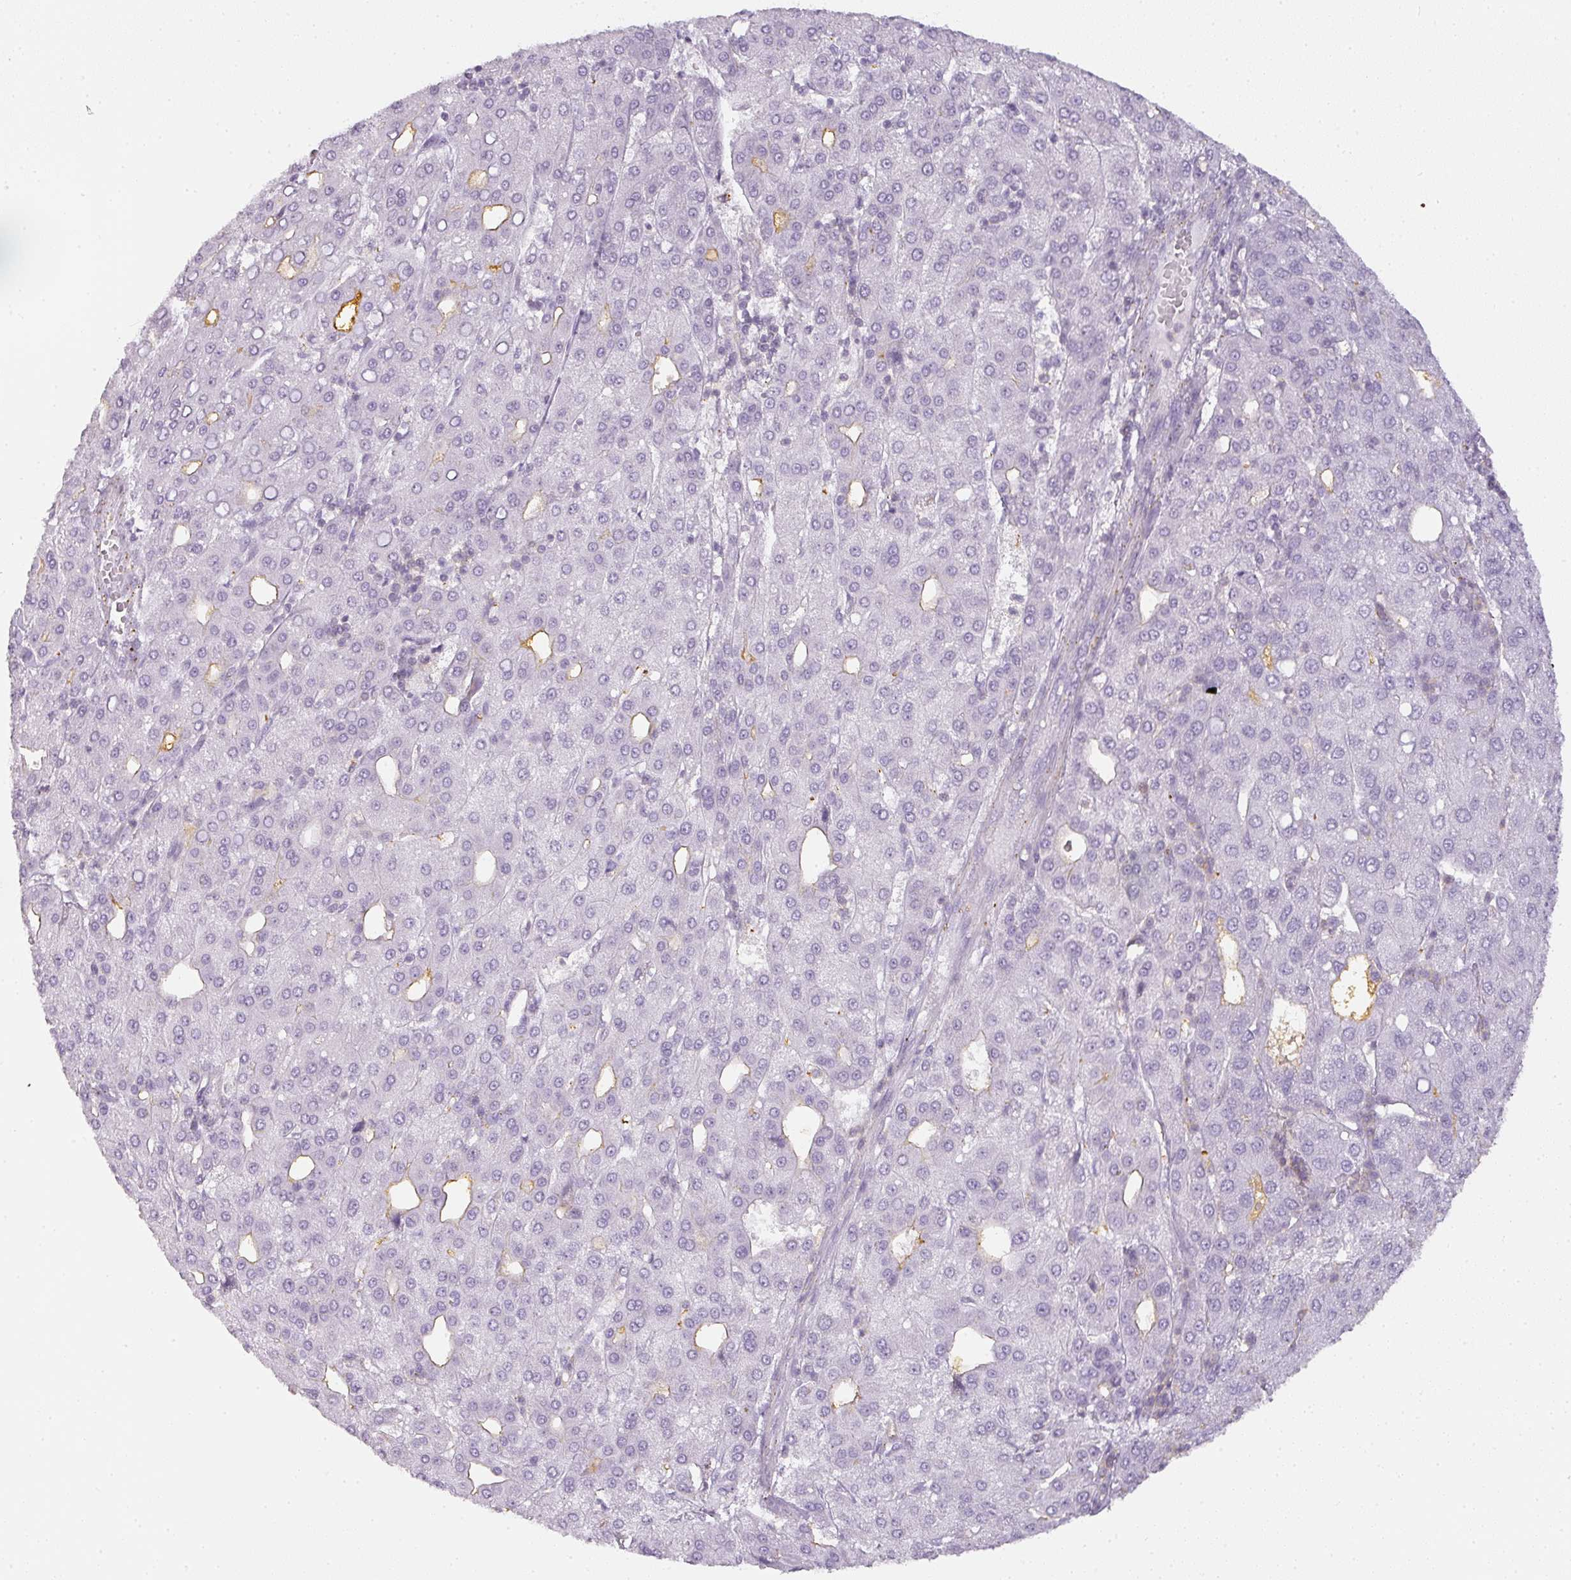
{"staining": {"intensity": "negative", "quantity": "none", "location": "none"}, "tissue": "liver cancer", "cell_type": "Tumor cells", "image_type": "cancer", "snomed": [{"axis": "morphology", "description": "Carcinoma, Hepatocellular, NOS"}, {"axis": "topography", "description": "Liver"}], "caption": "The micrograph shows no significant positivity in tumor cells of hepatocellular carcinoma (liver).", "gene": "TMEM42", "patient": {"sex": "male", "age": 65}}